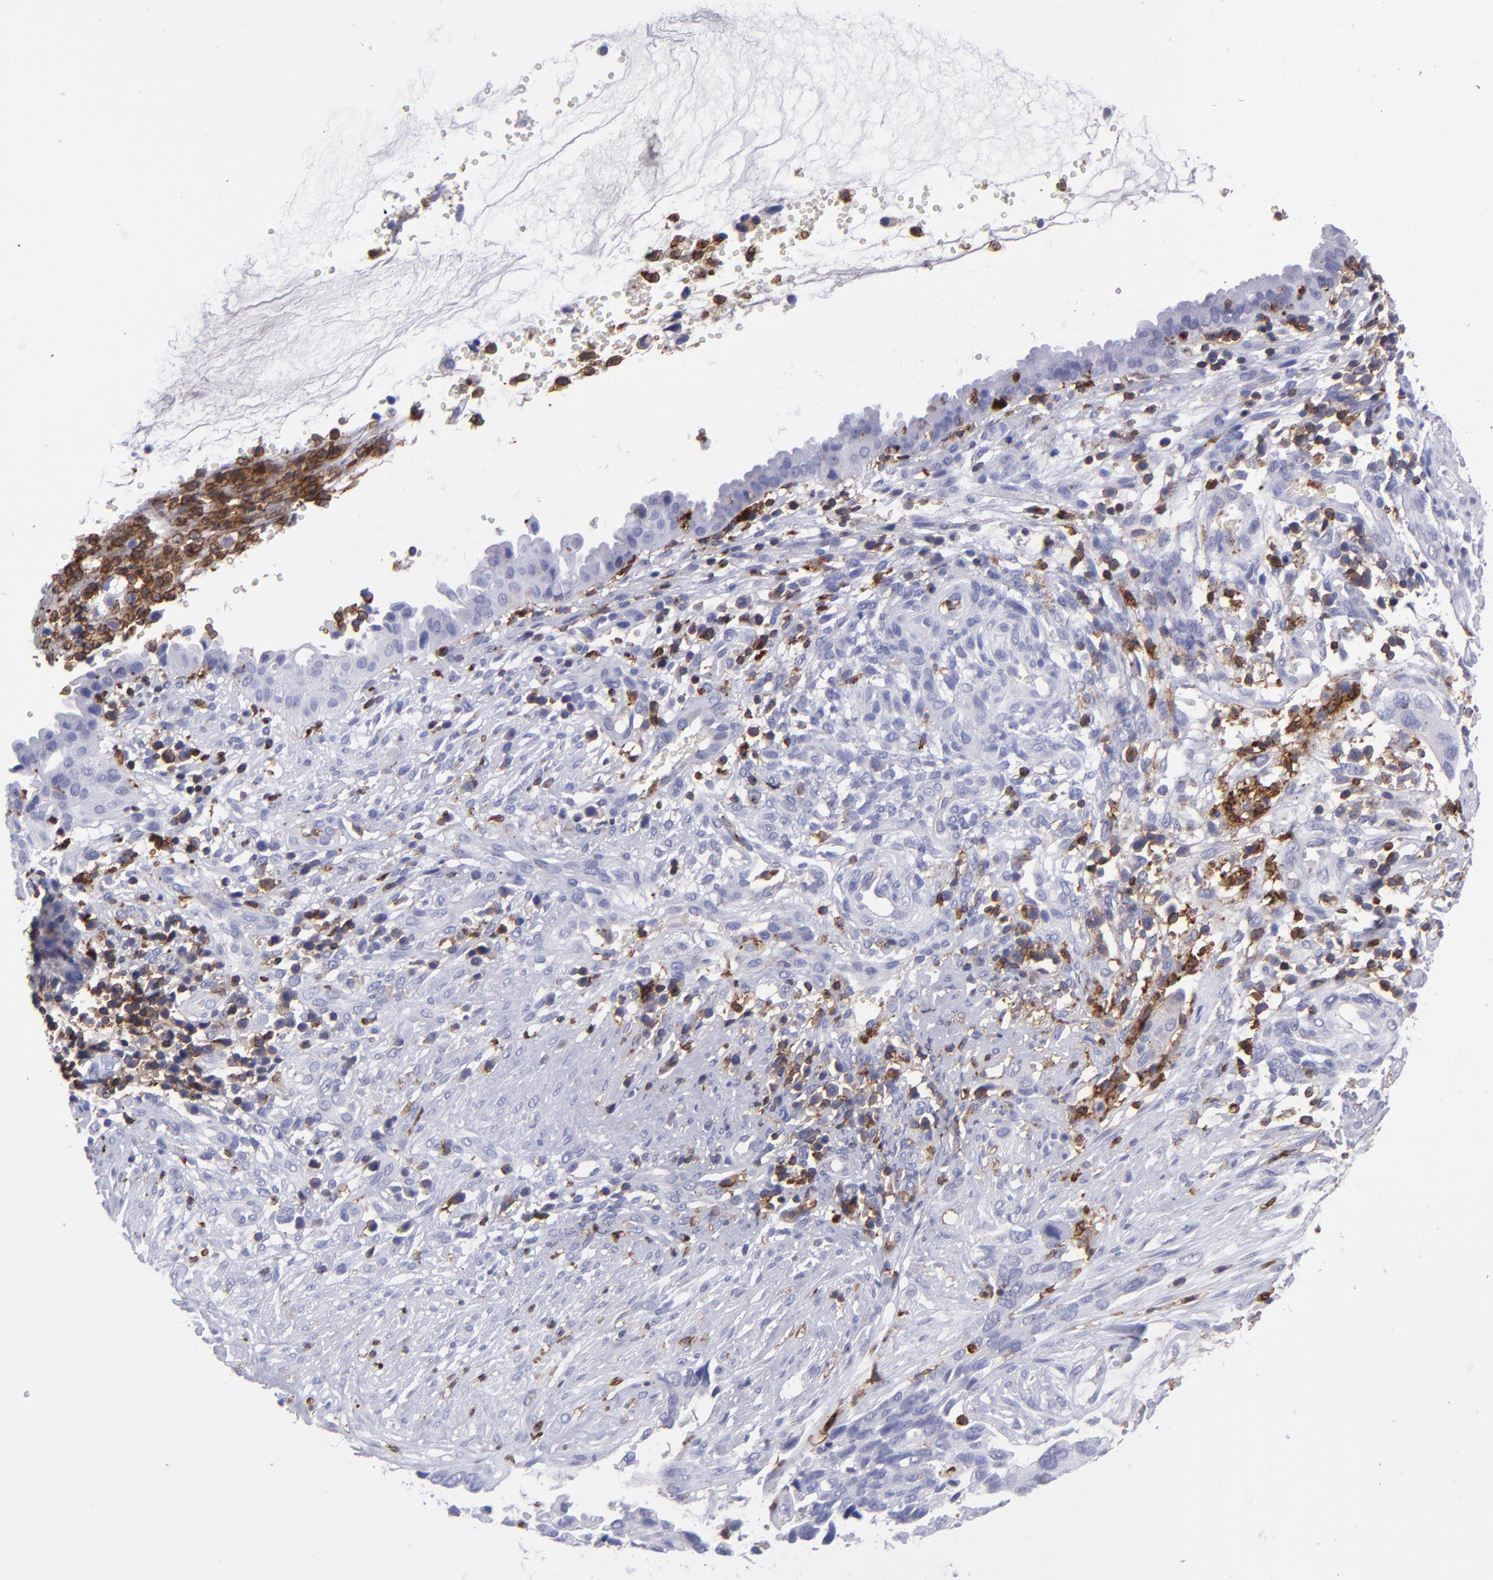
{"staining": {"intensity": "moderate", "quantity": "<25%", "location": "cytoplasmic/membranous"}, "tissue": "cervical cancer", "cell_type": "Tumor cells", "image_type": "cancer", "snomed": [{"axis": "morphology", "description": "Normal tissue, NOS"}, {"axis": "morphology", "description": "Squamous cell carcinoma, NOS"}, {"axis": "topography", "description": "Cervix"}], "caption": "Immunohistochemistry of human cervical cancer (squamous cell carcinoma) reveals low levels of moderate cytoplasmic/membranous positivity in approximately <25% of tumor cells. (brown staining indicates protein expression, while blue staining denotes nuclei).", "gene": "ICAM3", "patient": {"sex": "female", "age": 45}}